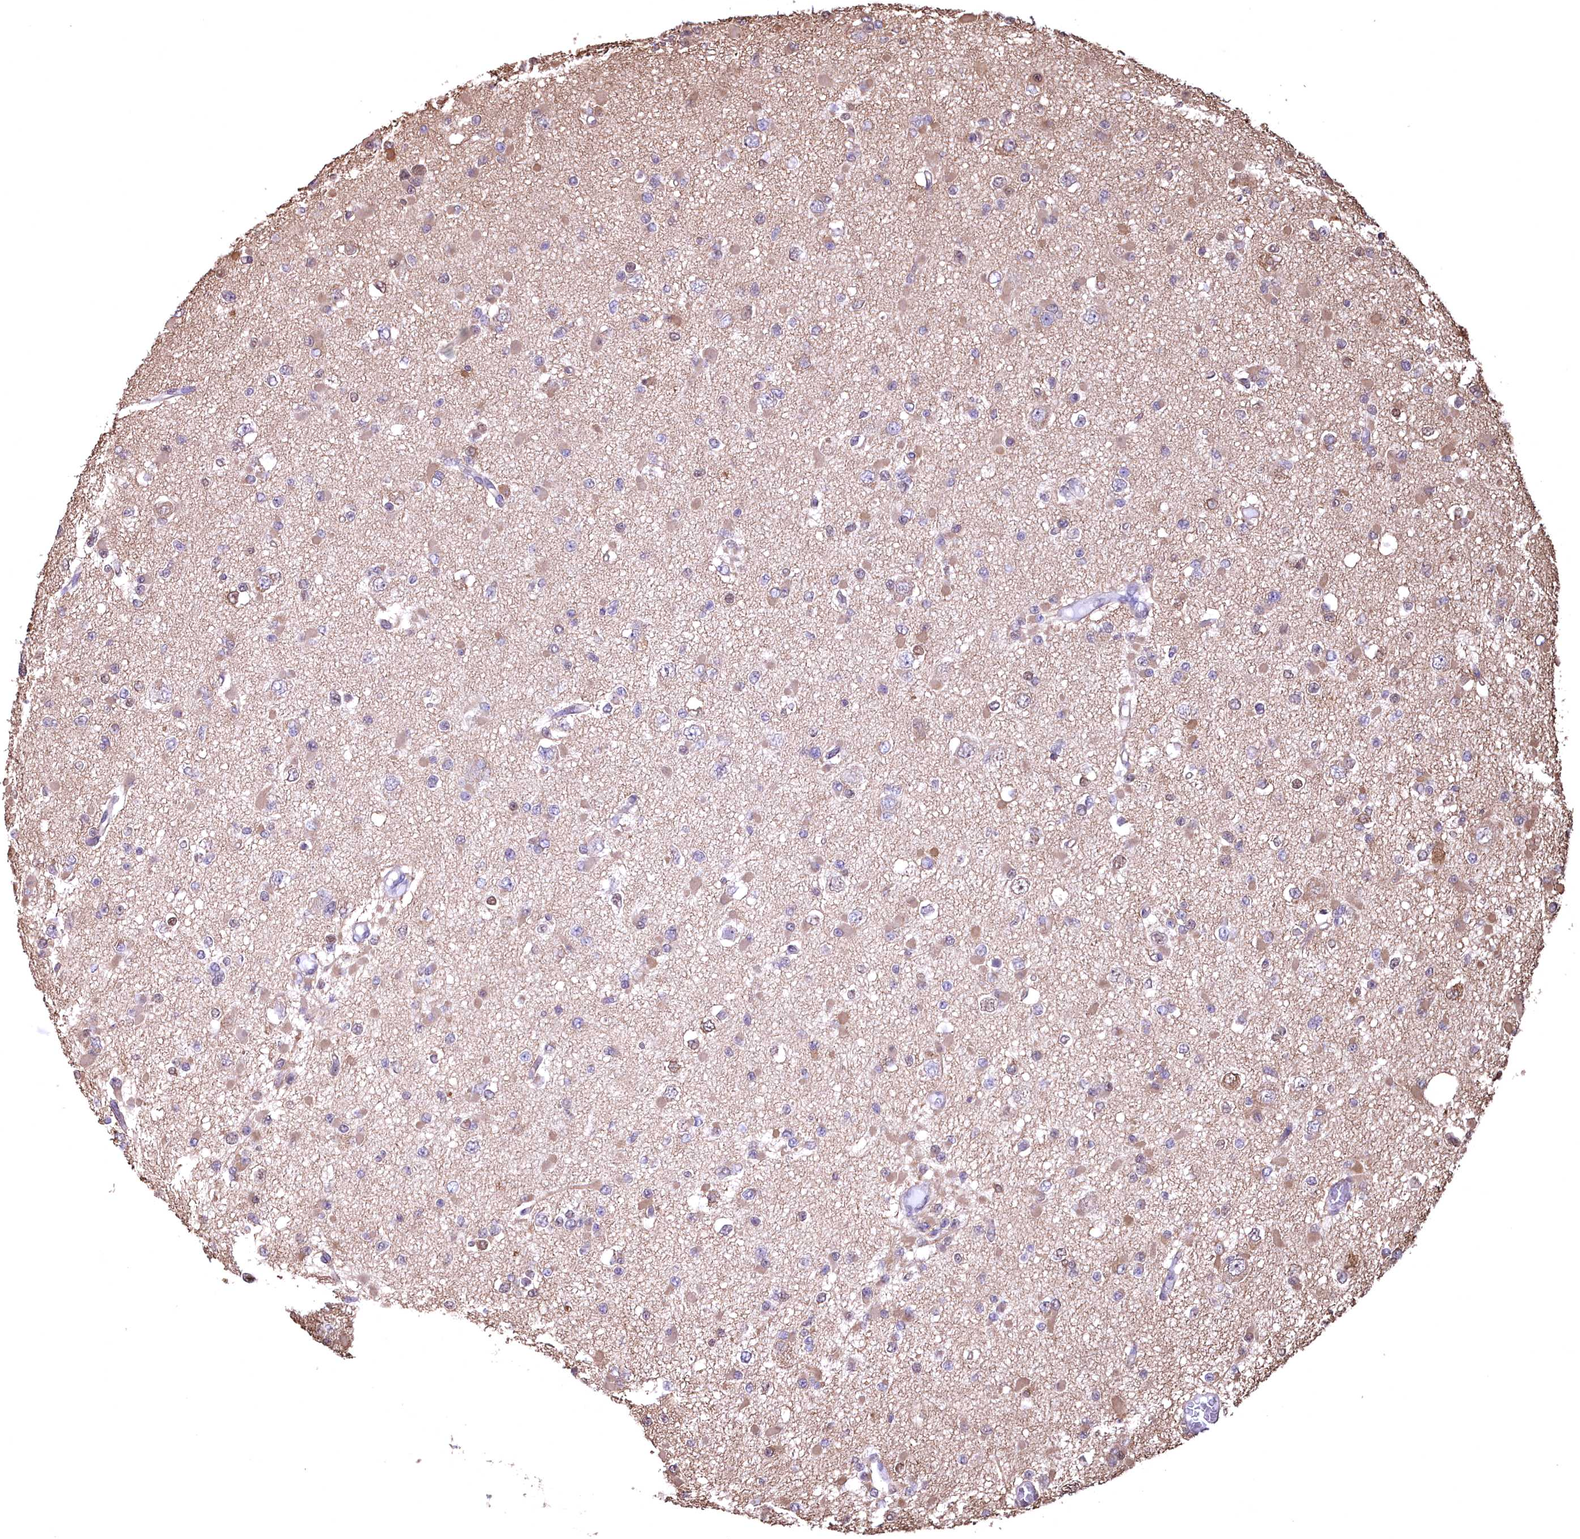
{"staining": {"intensity": "moderate", "quantity": "25%-75%", "location": "cytoplasmic/membranous"}, "tissue": "glioma", "cell_type": "Tumor cells", "image_type": "cancer", "snomed": [{"axis": "morphology", "description": "Glioma, malignant, Low grade"}, {"axis": "topography", "description": "Brain"}], "caption": "A micrograph of glioma stained for a protein shows moderate cytoplasmic/membranous brown staining in tumor cells. Ihc stains the protein in brown and the nuclei are stained blue.", "gene": "GAPDH", "patient": {"sex": "female", "age": 22}}